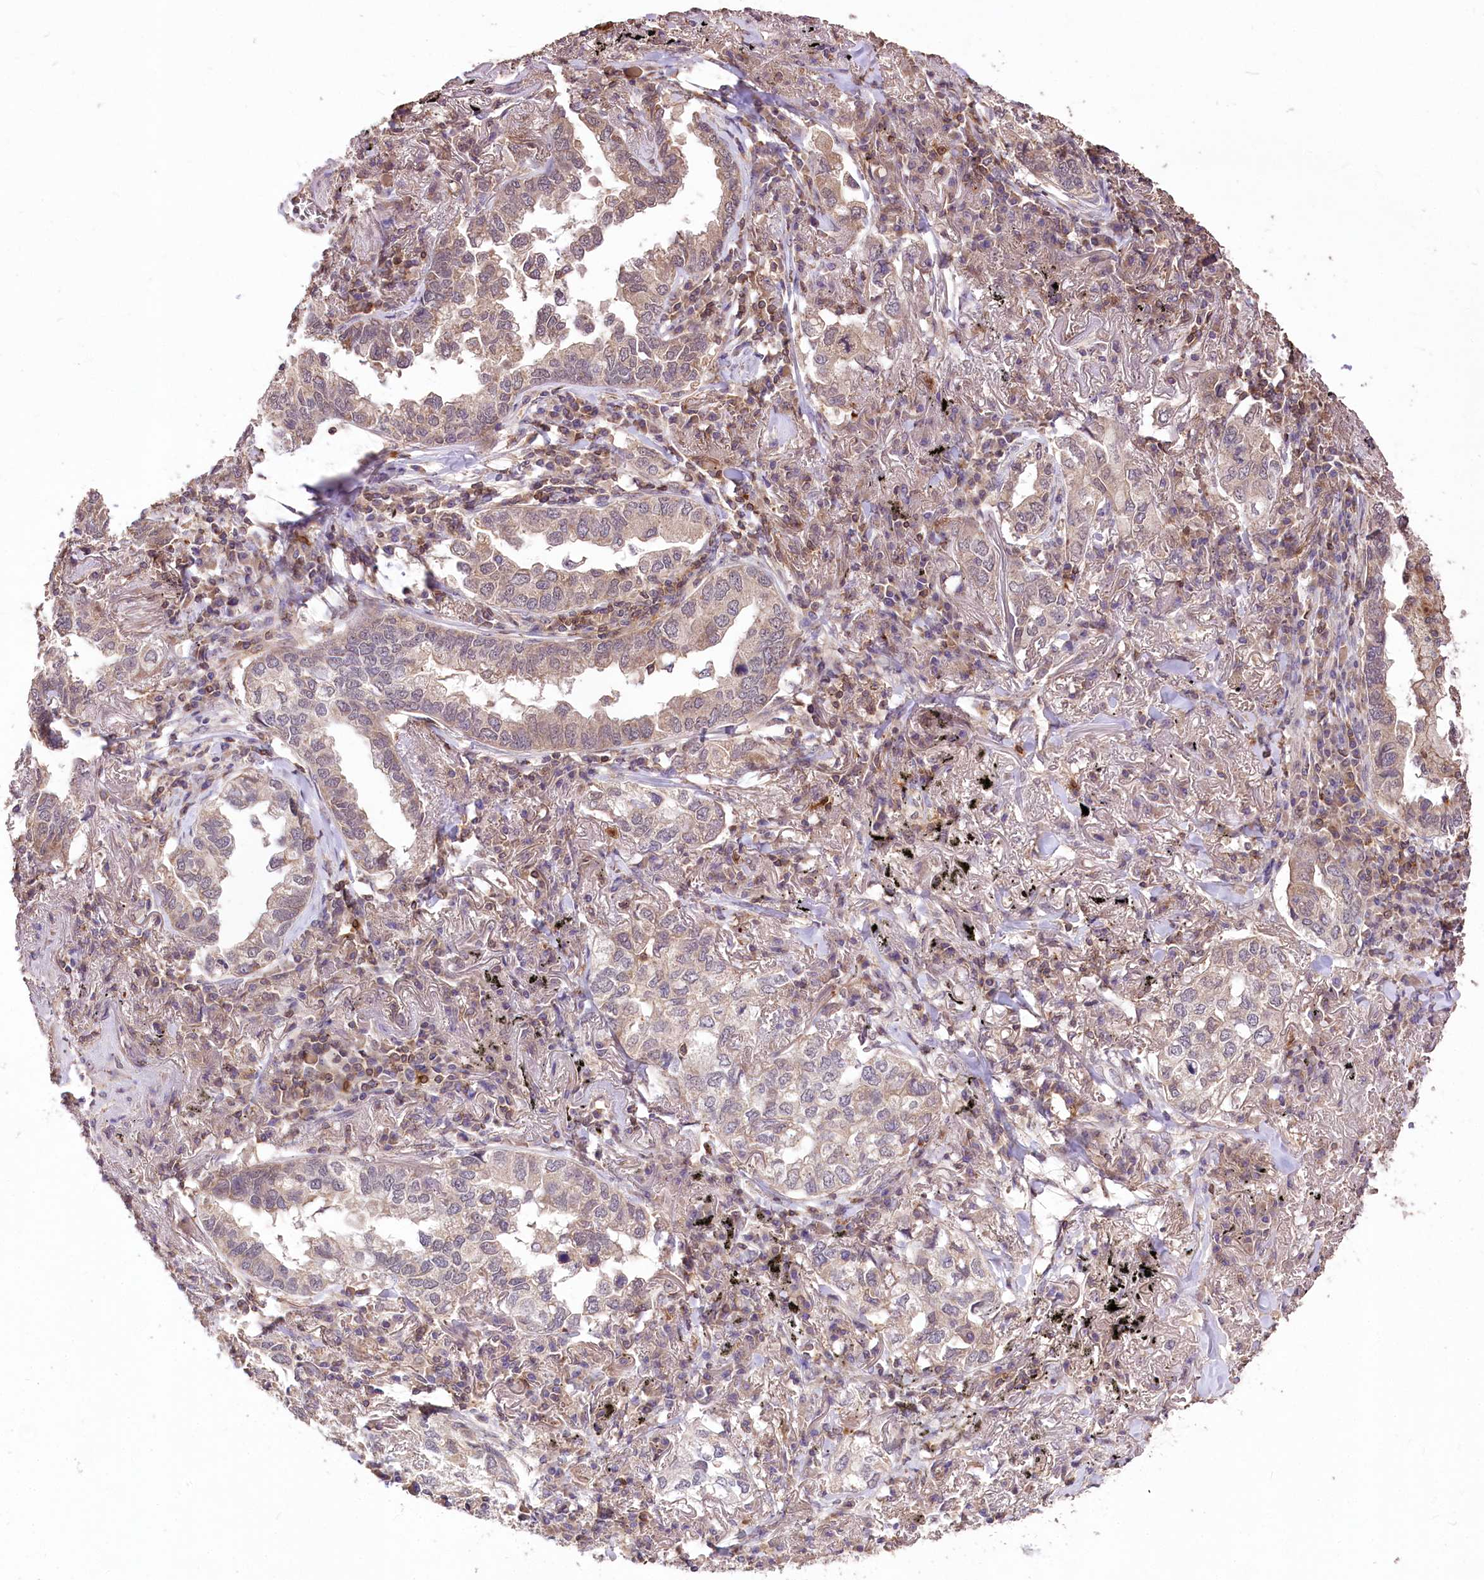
{"staining": {"intensity": "weak", "quantity": "<25%", "location": "cytoplasmic/membranous"}, "tissue": "lung cancer", "cell_type": "Tumor cells", "image_type": "cancer", "snomed": [{"axis": "morphology", "description": "Adenocarcinoma, NOS"}, {"axis": "topography", "description": "Lung"}], "caption": "High magnification brightfield microscopy of adenocarcinoma (lung) stained with DAB (3,3'-diaminobenzidine) (brown) and counterstained with hematoxylin (blue): tumor cells show no significant positivity. (Brightfield microscopy of DAB immunohistochemistry at high magnification).", "gene": "SERGEF", "patient": {"sex": "male", "age": 65}}